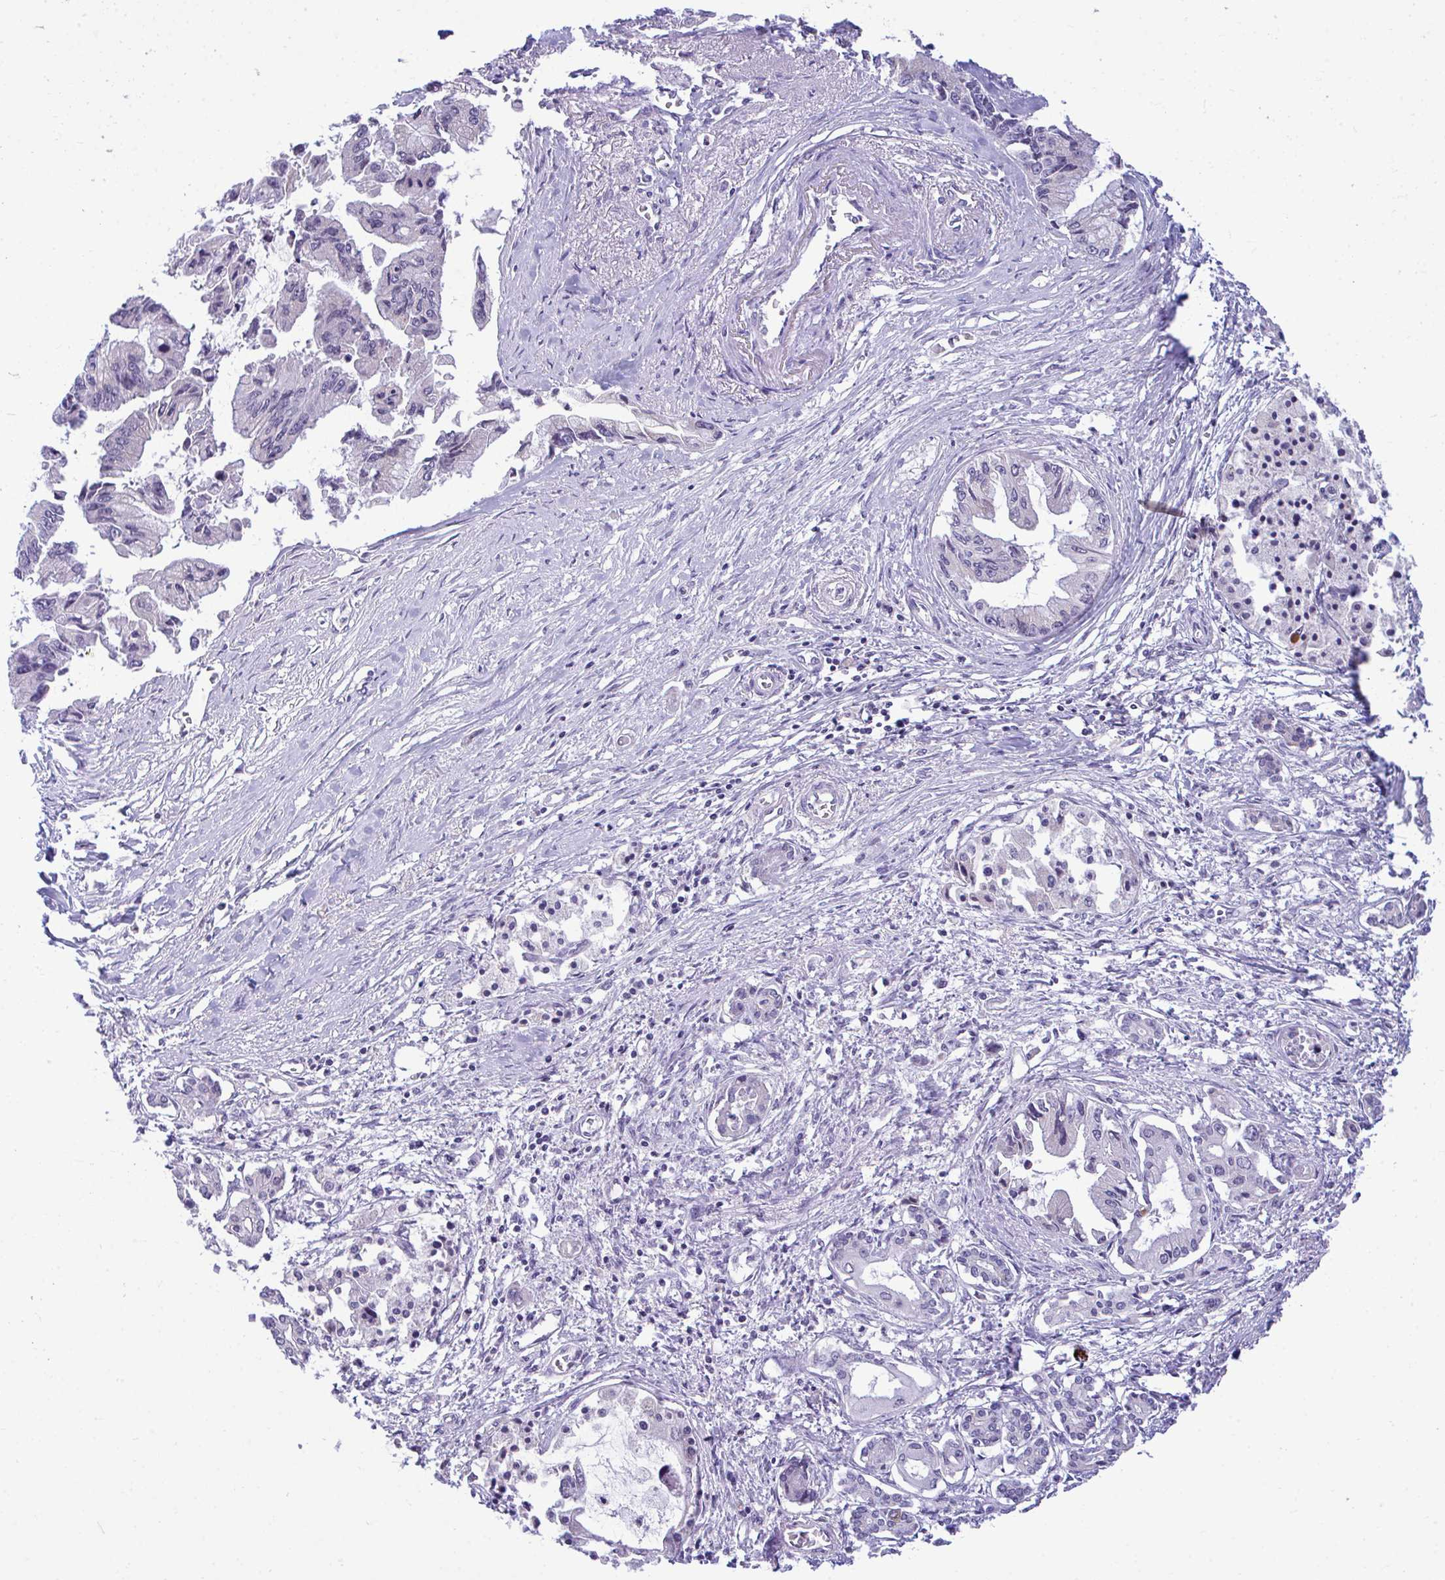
{"staining": {"intensity": "negative", "quantity": "none", "location": "none"}, "tissue": "pancreatic cancer", "cell_type": "Tumor cells", "image_type": "cancer", "snomed": [{"axis": "morphology", "description": "Adenocarcinoma, NOS"}, {"axis": "topography", "description": "Pancreas"}], "caption": "Immunohistochemistry image of pancreatic adenocarcinoma stained for a protein (brown), which displays no expression in tumor cells. (DAB IHC, high magnification).", "gene": "PIGK", "patient": {"sex": "male", "age": 84}}